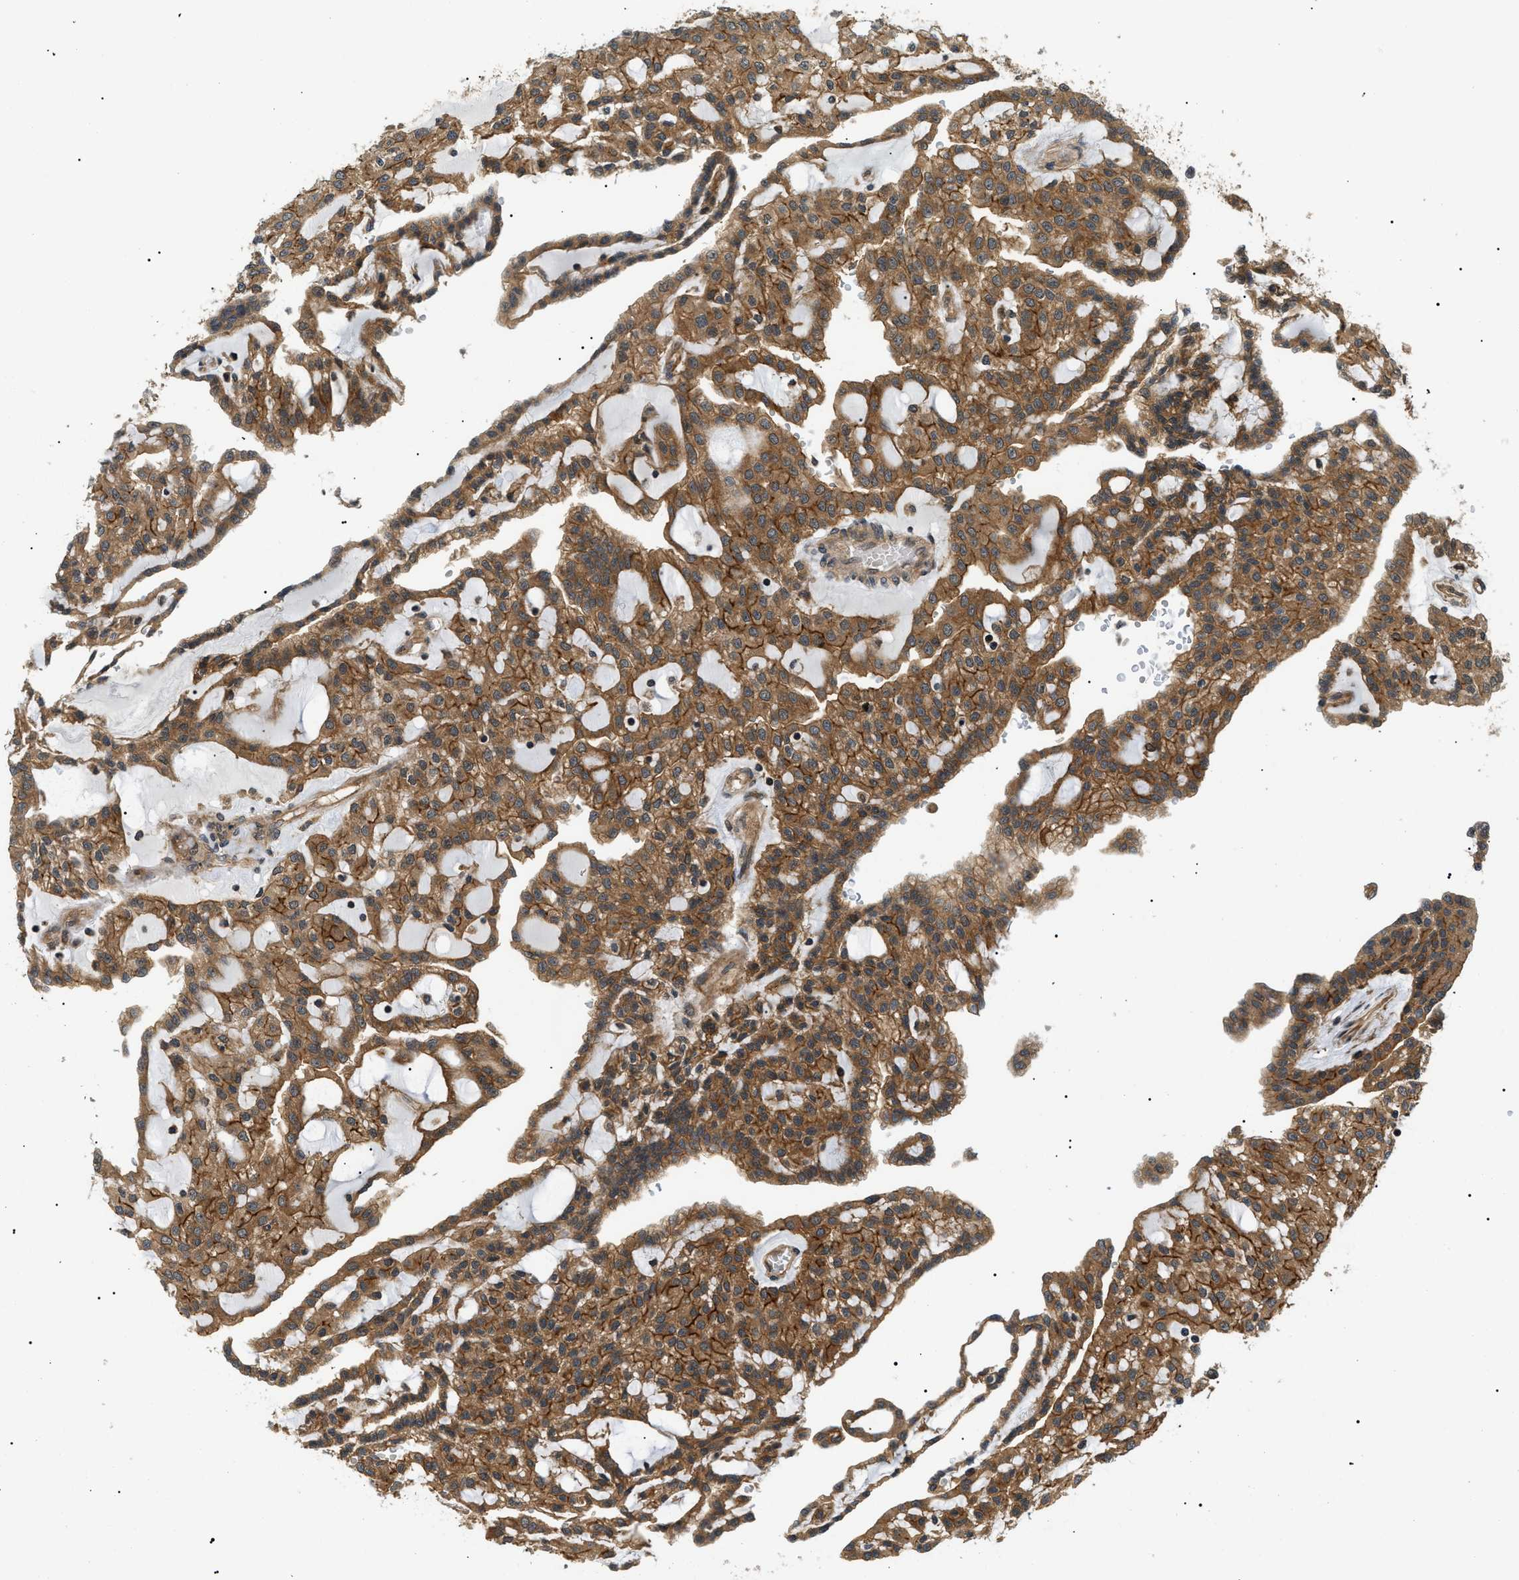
{"staining": {"intensity": "moderate", "quantity": ">75%", "location": "cytoplasmic/membranous"}, "tissue": "renal cancer", "cell_type": "Tumor cells", "image_type": "cancer", "snomed": [{"axis": "morphology", "description": "Adenocarcinoma, NOS"}, {"axis": "topography", "description": "Kidney"}], "caption": "Immunohistochemical staining of human renal adenocarcinoma exhibits medium levels of moderate cytoplasmic/membranous expression in approximately >75% of tumor cells.", "gene": "ATP6AP1", "patient": {"sex": "male", "age": 63}}